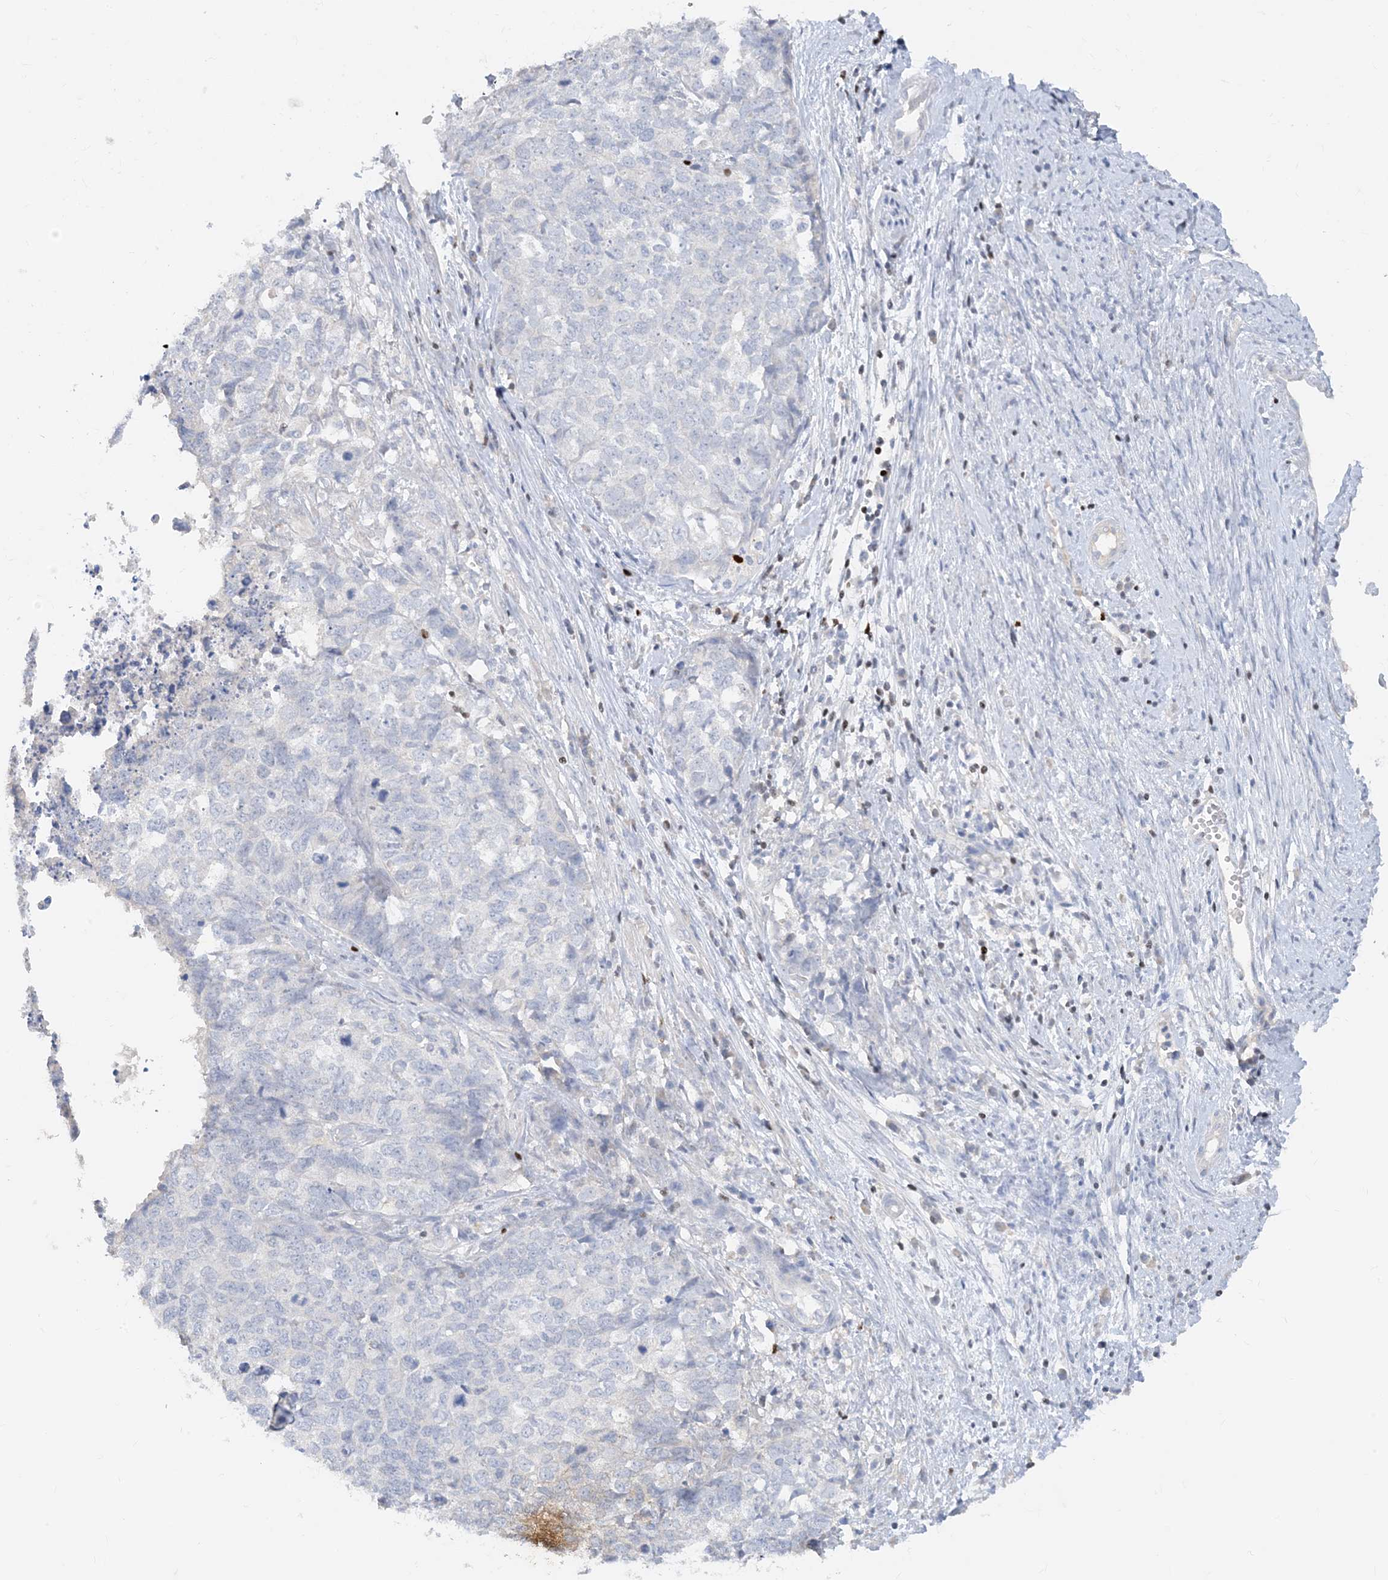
{"staining": {"intensity": "negative", "quantity": "none", "location": "none"}, "tissue": "cervical cancer", "cell_type": "Tumor cells", "image_type": "cancer", "snomed": [{"axis": "morphology", "description": "Squamous cell carcinoma, NOS"}, {"axis": "topography", "description": "Cervix"}], "caption": "Immunohistochemistry of human squamous cell carcinoma (cervical) reveals no expression in tumor cells. (DAB immunohistochemistry (IHC), high magnification).", "gene": "TBX21", "patient": {"sex": "female", "age": 63}}